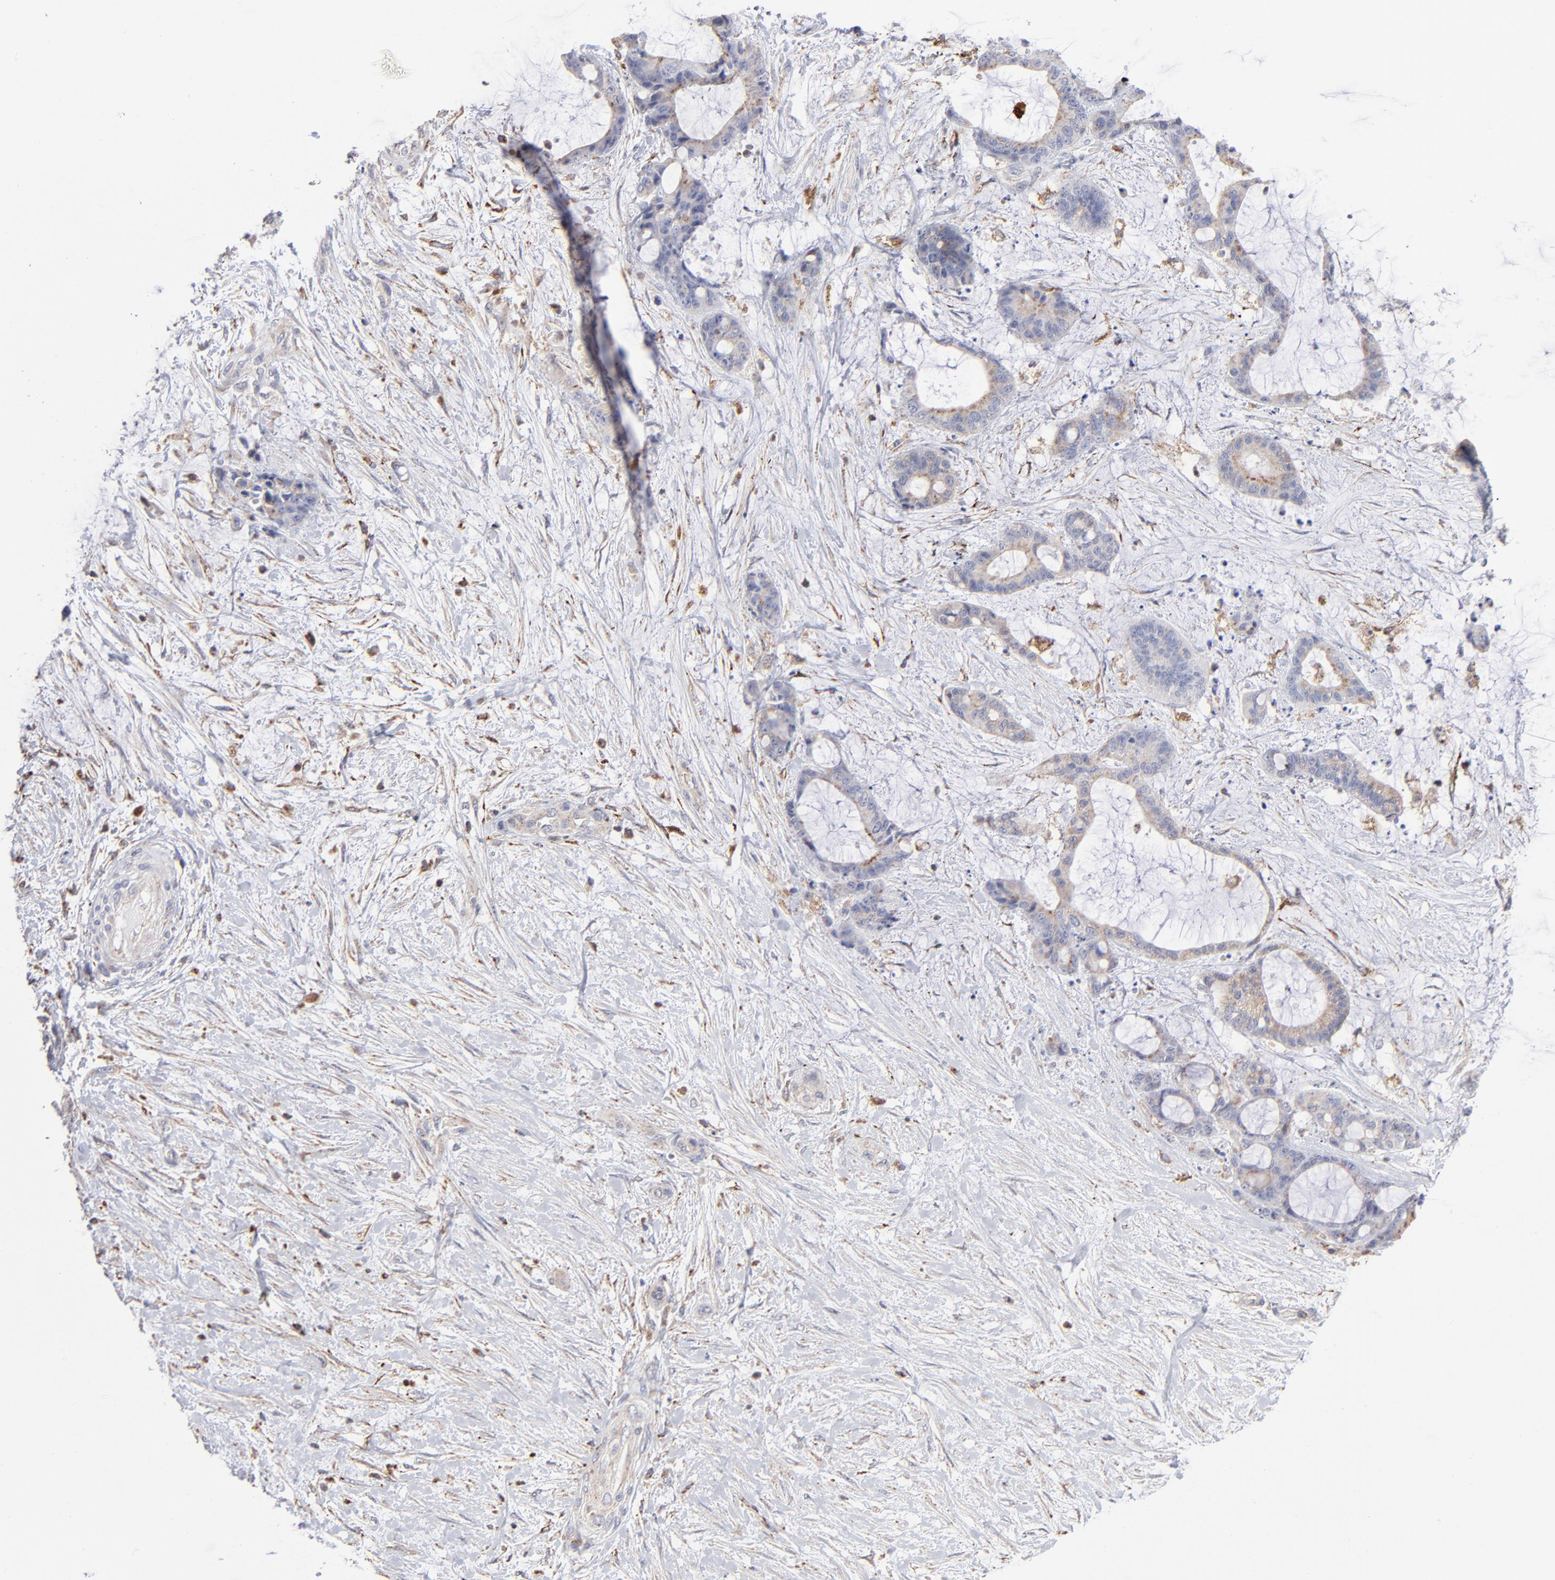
{"staining": {"intensity": "weak", "quantity": ">75%", "location": "cytoplasmic/membranous"}, "tissue": "liver cancer", "cell_type": "Tumor cells", "image_type": "cancer", "snomed": [{"axis": "morphology", "description": "Cholangiocarcinoma"}, {"axis": "topography", "description": "Liver"}], "caption": "Liver cancer (cholangiocarcinoma) was stained to show a protein in brown. There is low levels of weak cytoplasmic/membranous staining in approximately >75% of tumor cells. Using DAB (brown) and hematoxylin (blue) stains, captured at high magnification using brightfield microscopy.", "gene": "RRAGB", "patient": {"sex": "female", "age": 73}}